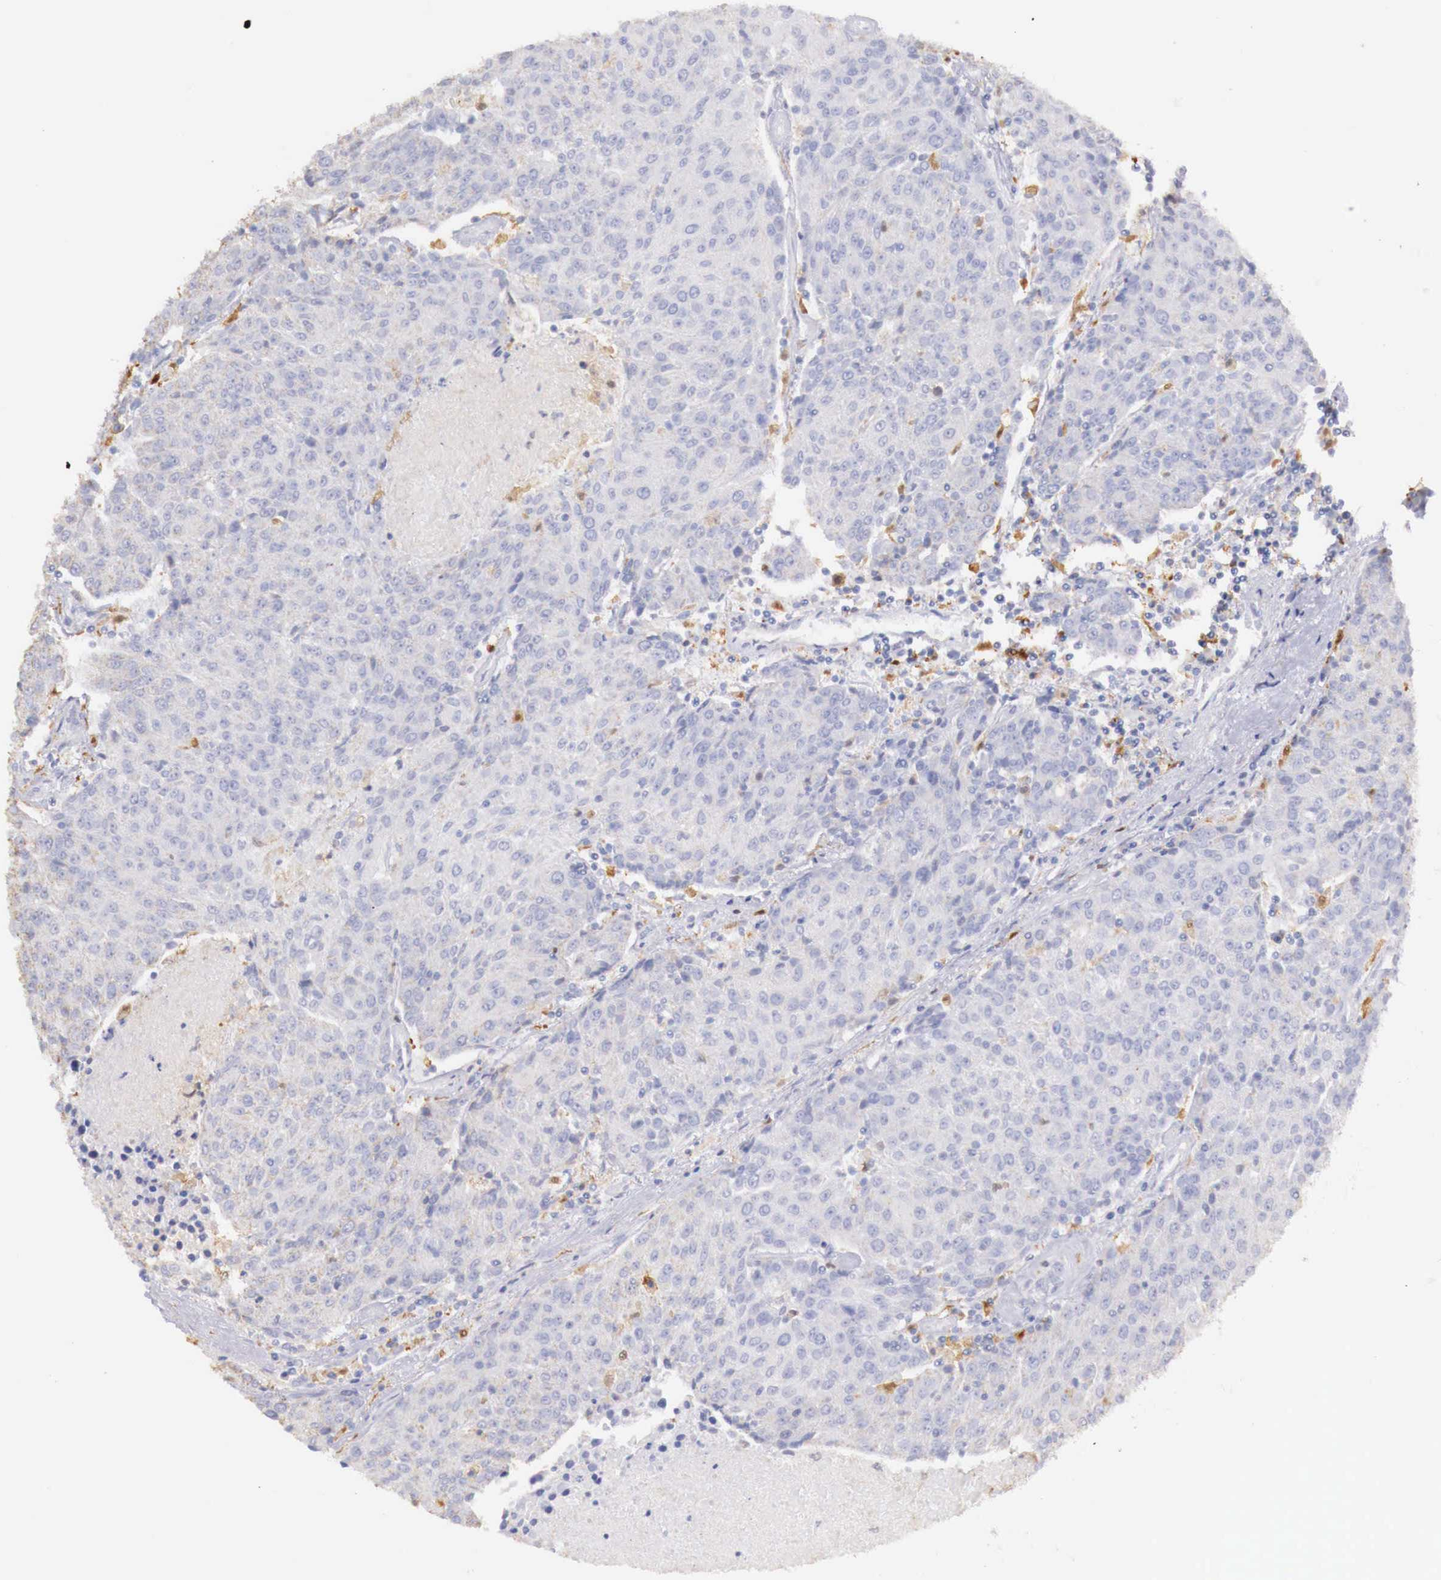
{"staining": {"intensity": "negative", "quantity": "none", "location": "none"}, "tissue": "urothelial cancer", "cell_type": "Tumor cells", "image_type": "cancer", "snomed": [{"axis": "morphology", "description": "Urothelial carcinoma, High grade"}, {"axis": "topography", "description": "Urinary bladder"}], "caption": "High power microscopy photomicrograph of an immunohistochemistry (IHC) histopathology image of high-grade urothelial carcinoma, revealing no significant expression in tumor cells.", "gene": "RENBP", "patient": {"sex": "female", "age": 85}}